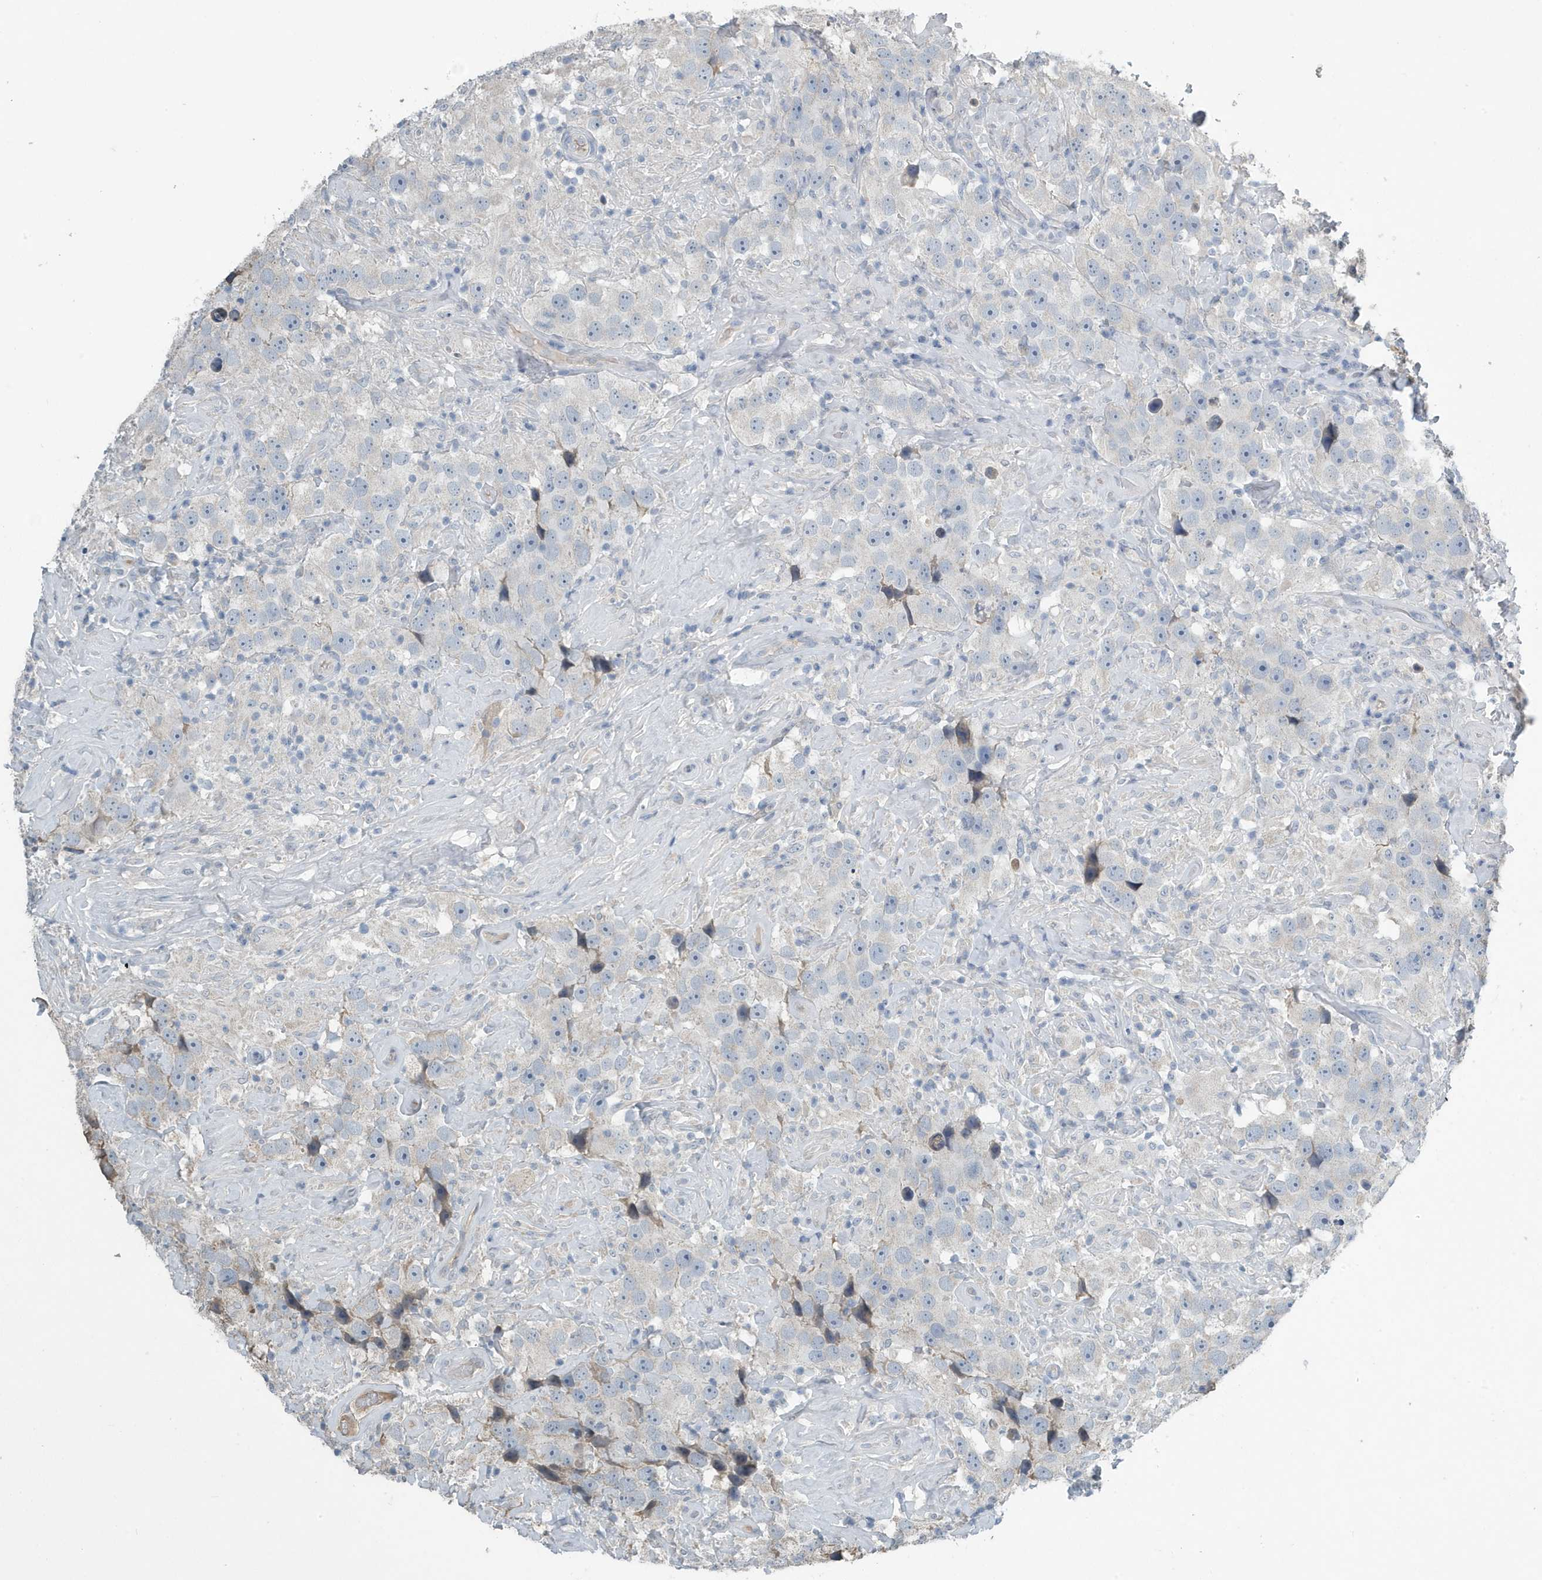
{"staining": {"intensity": "negative", "quantity": "none", "location": "none"}, "tissue": "testis cancer", "cell_type": "Tumor cells", "image_type": "cancer", "snomed": [{"axis": "morphology", "description": "Seminoma, NOS"}, {"axis": "topography", "description": "Testis"}], "caption": "The histopathology image demonstrates no significant positivity in tumor cells of seminoma (testis).", "gene": "UGT2B4", "patient": {"sex": "male", "age": 49}}